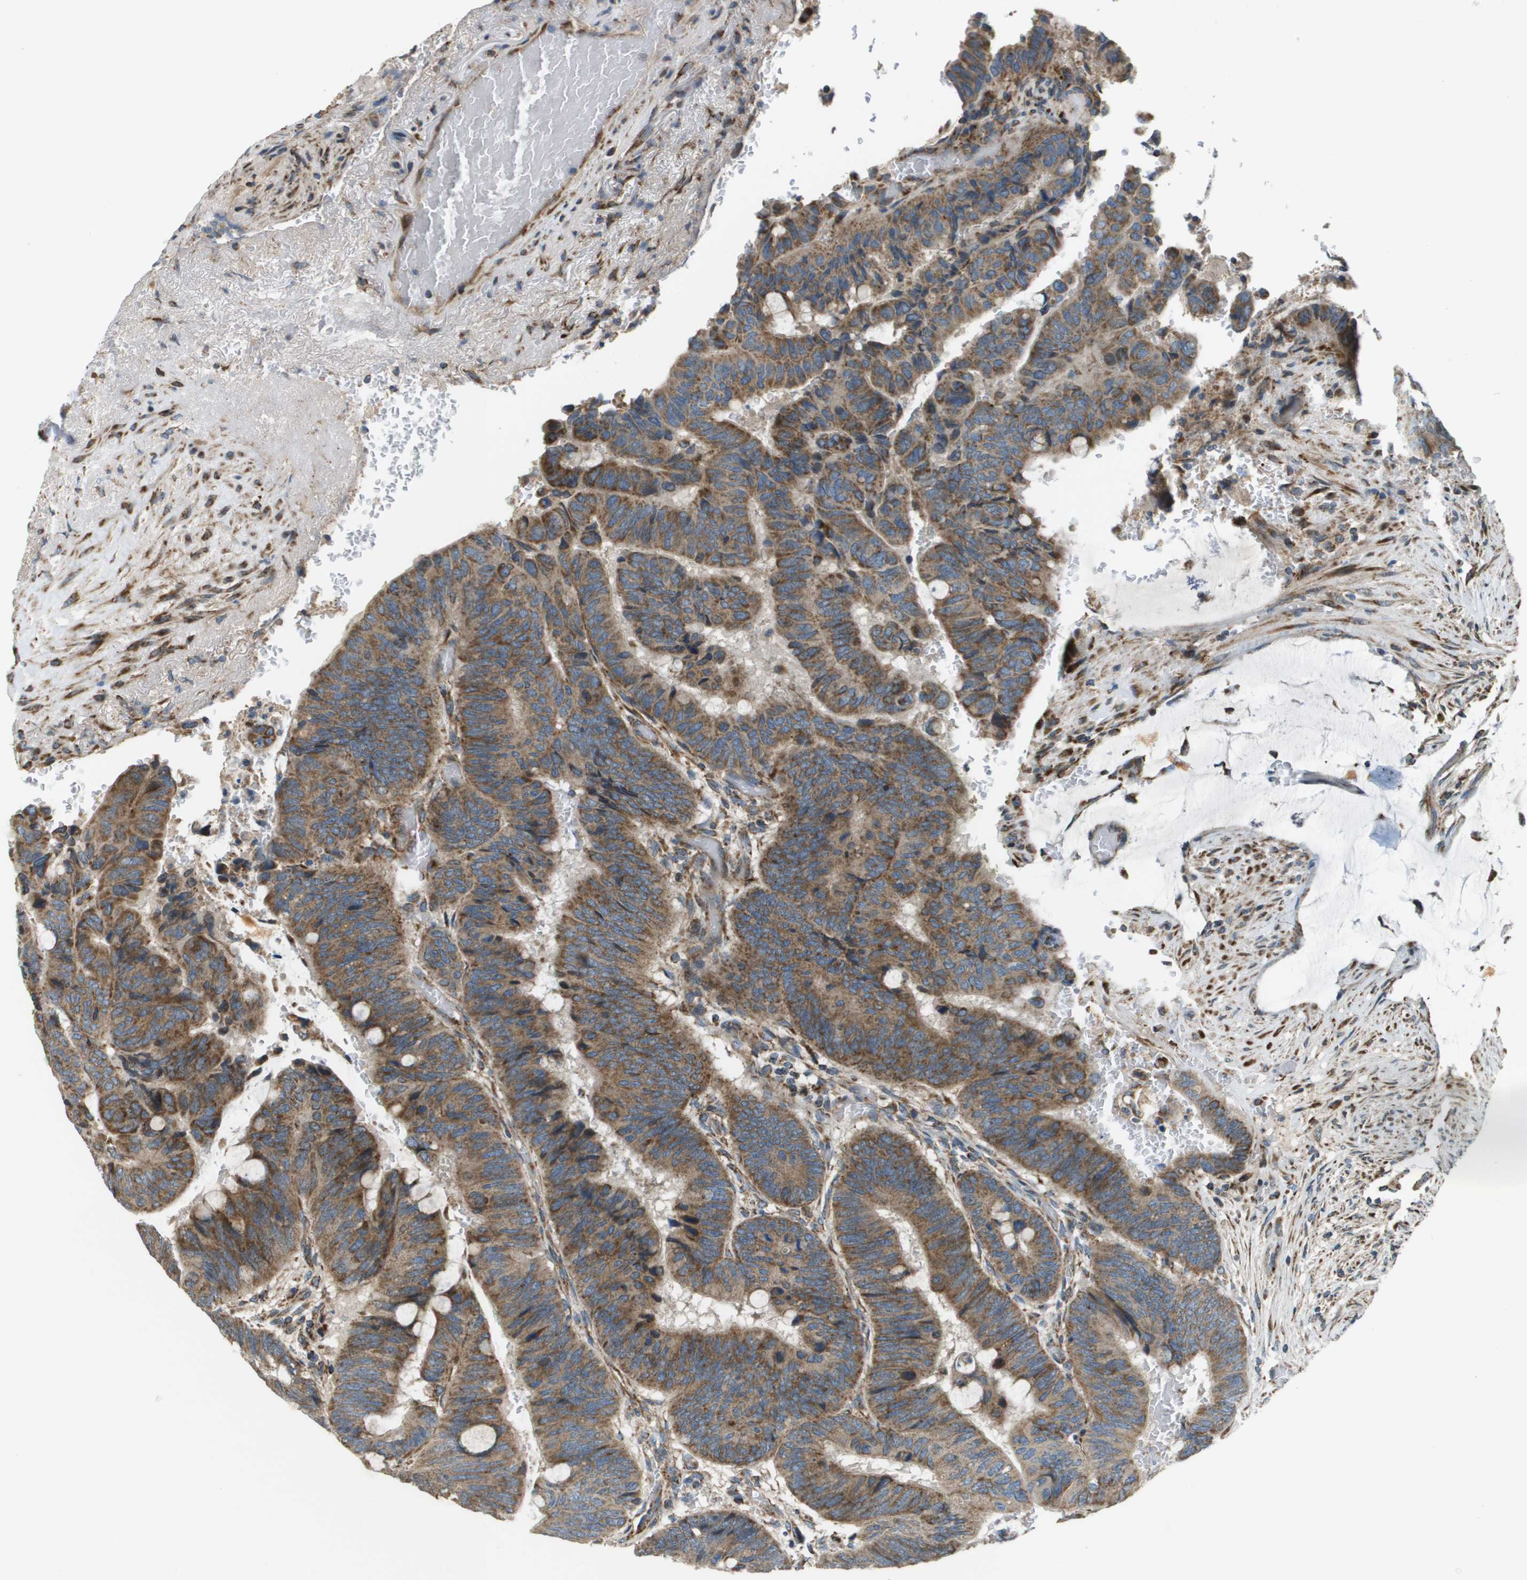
{"staining": {"intensity": "moderate", "quantity": ">75%", "location": "cytoplasmic/membranous"}, "tissue": "colorectal cancer", "cell_type": "Tumor cells", "image_type": "cancer", "snomed": [{"axis": "morphology", "description": "Normal tissue, NOS"}, {"axis": "morphology", "description": "Adenocarcinoma, NOS"}, {"axis": "topography", "description": "Rectum"}], "caption": "Immunohistochemical staining of human colorectal cancer displays moderate cytoplasmic/membranous protein staining in approximately >75% of tumor cells.", "gene": "NRK", "patient": {"sex": "male", "age": 92}}